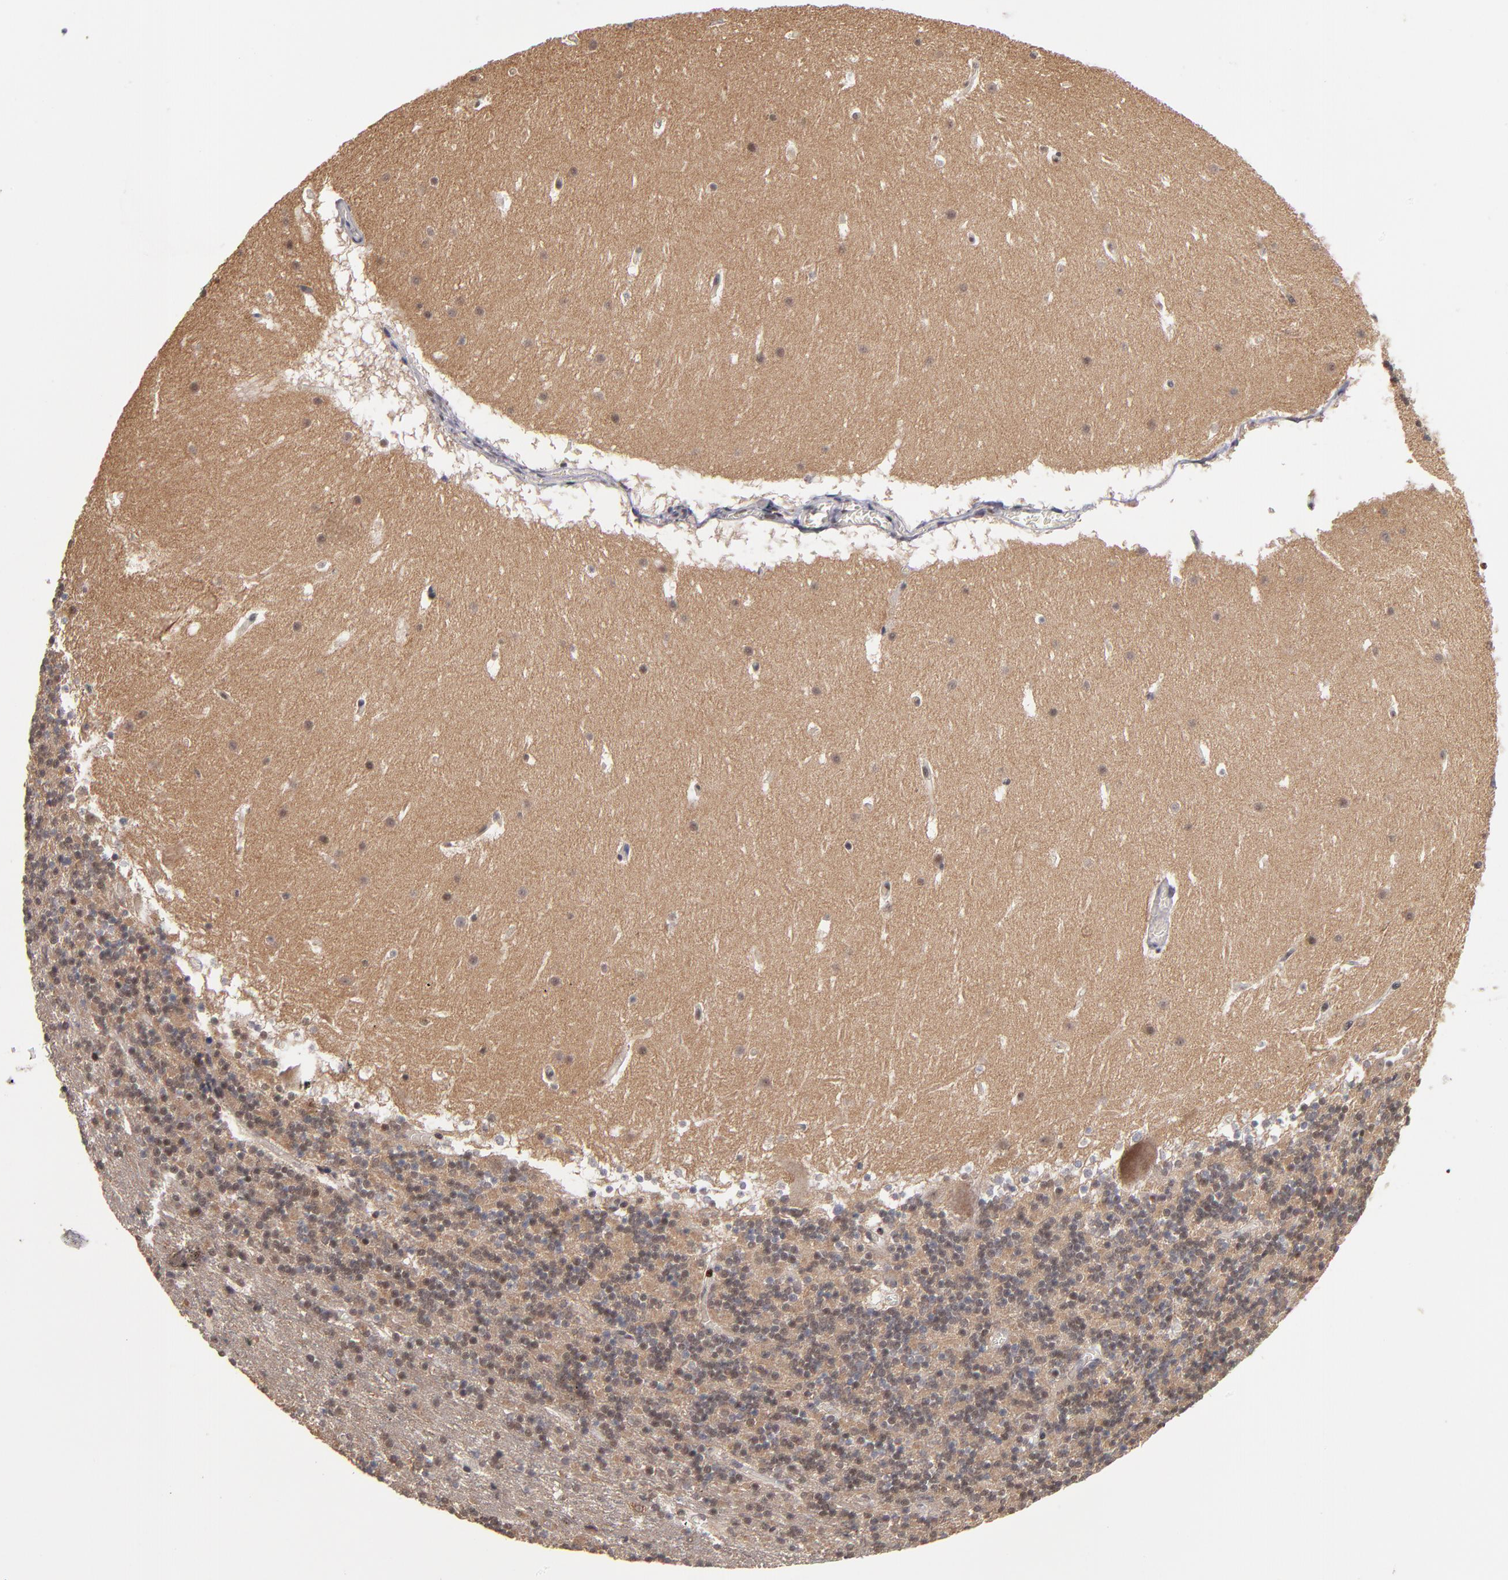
{"staining": {"intensity": "negative", "quantity": "none", "location": "none"}, "tissue": "cerebellum", "cell_type": "Cells in granular layer", "image_type": "normal", "snomed": [{"axis": "morphology", "description": "Normal tissue, NOS"}, {"axis": "topography", "description": "Cerebellum"}], "caption": "This is a histopathology image of immunohistochemistry staining of unremarkable cerebellum, which shows no positivity in cells in granular layer.", "gene": "KDM6A", "patient": {"sex": "male", "age": 45}}